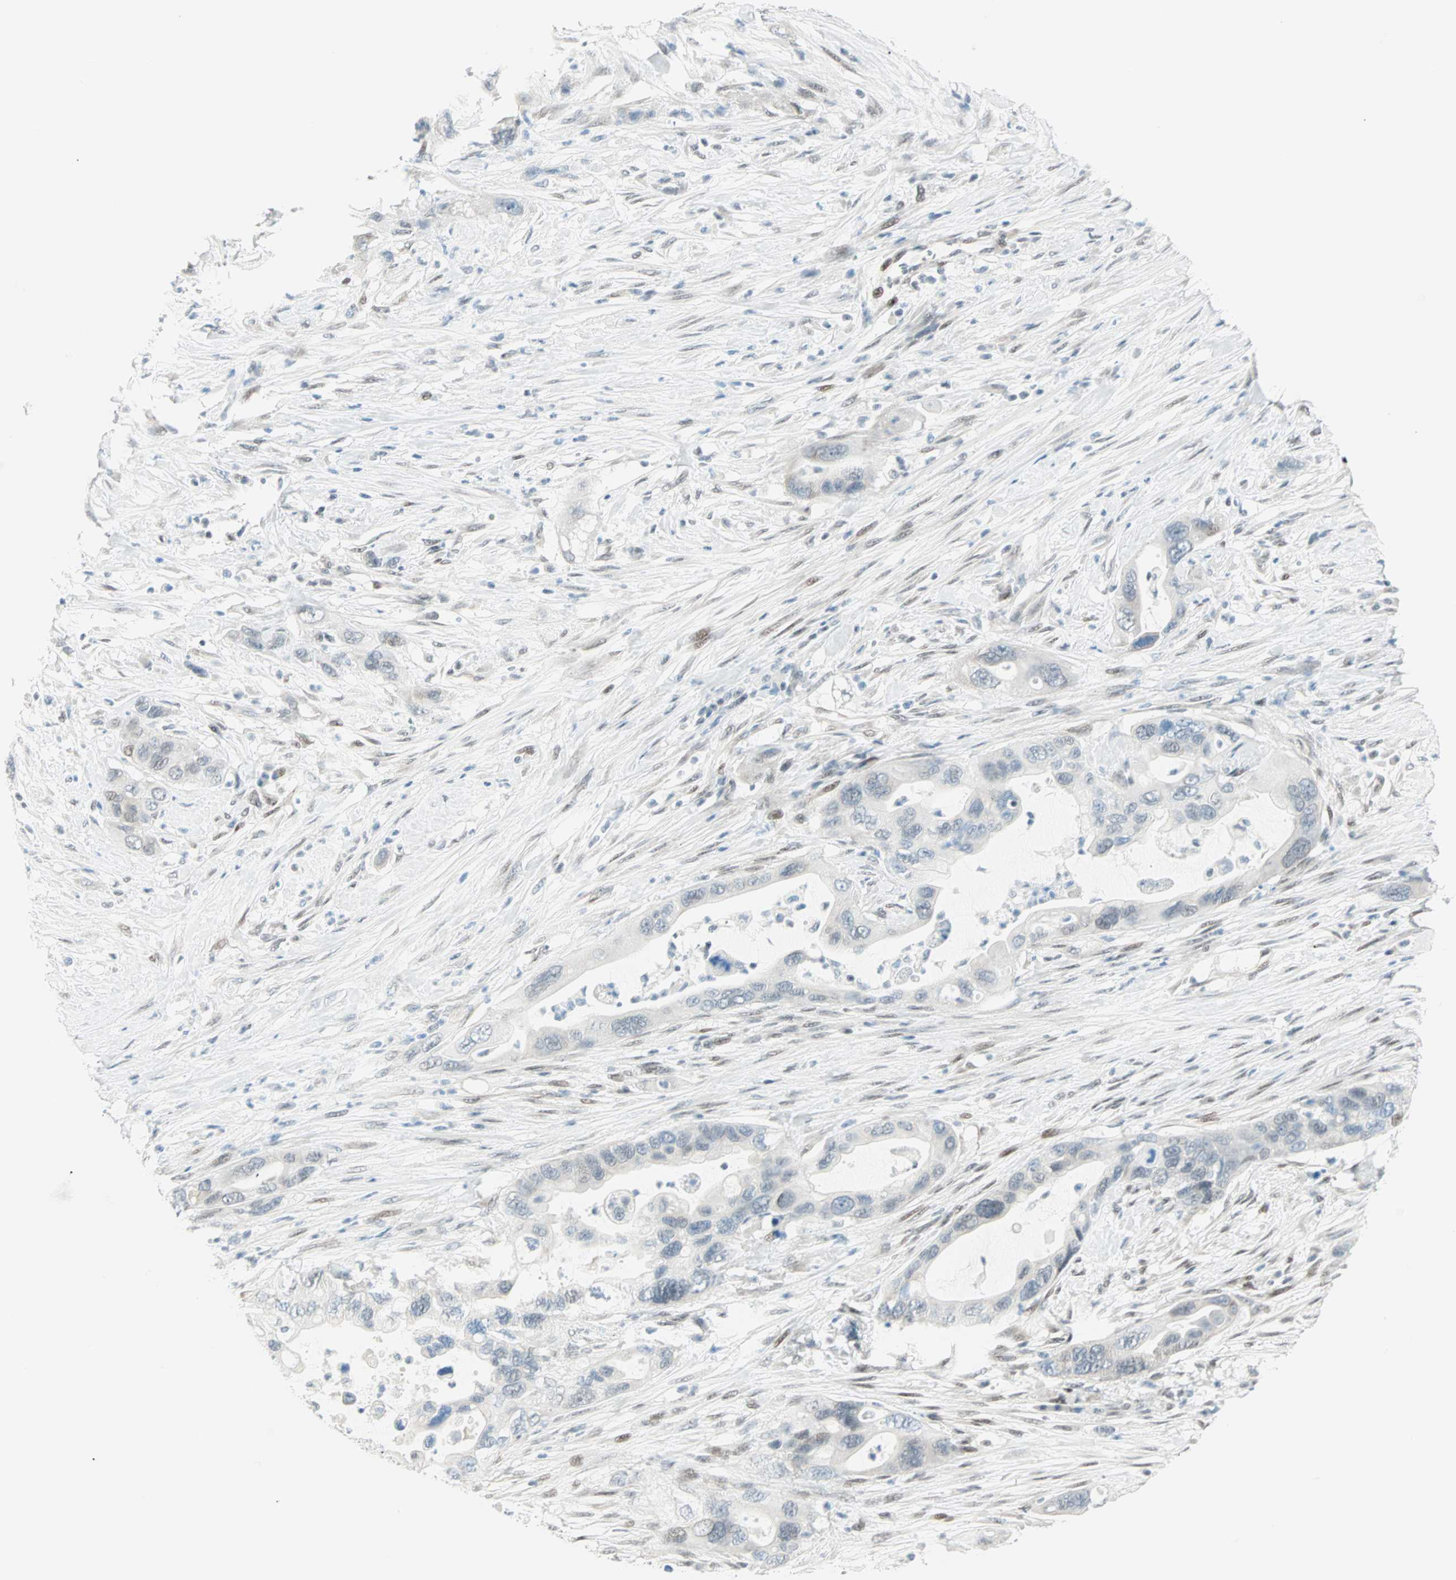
{"staining": {"intensity": "weak", "quantity": "<25%", "location": "nuclear"}, "tissue": "pancreatic cancer", "cell_type": "Tumor cells", "image_type": "cancer", "snomed": [{"axis": "morphology", "description": "Adenocarcinoma, NOS"}, {"axis": "topography", "description": "Pancreas"}], "caption": "Tumor cells are negative for brown protein staining in pancreatic cancer (adenocarcinoma).", "gene": "PKNOX1", "patient": {"sex": "female", "age": 71}}